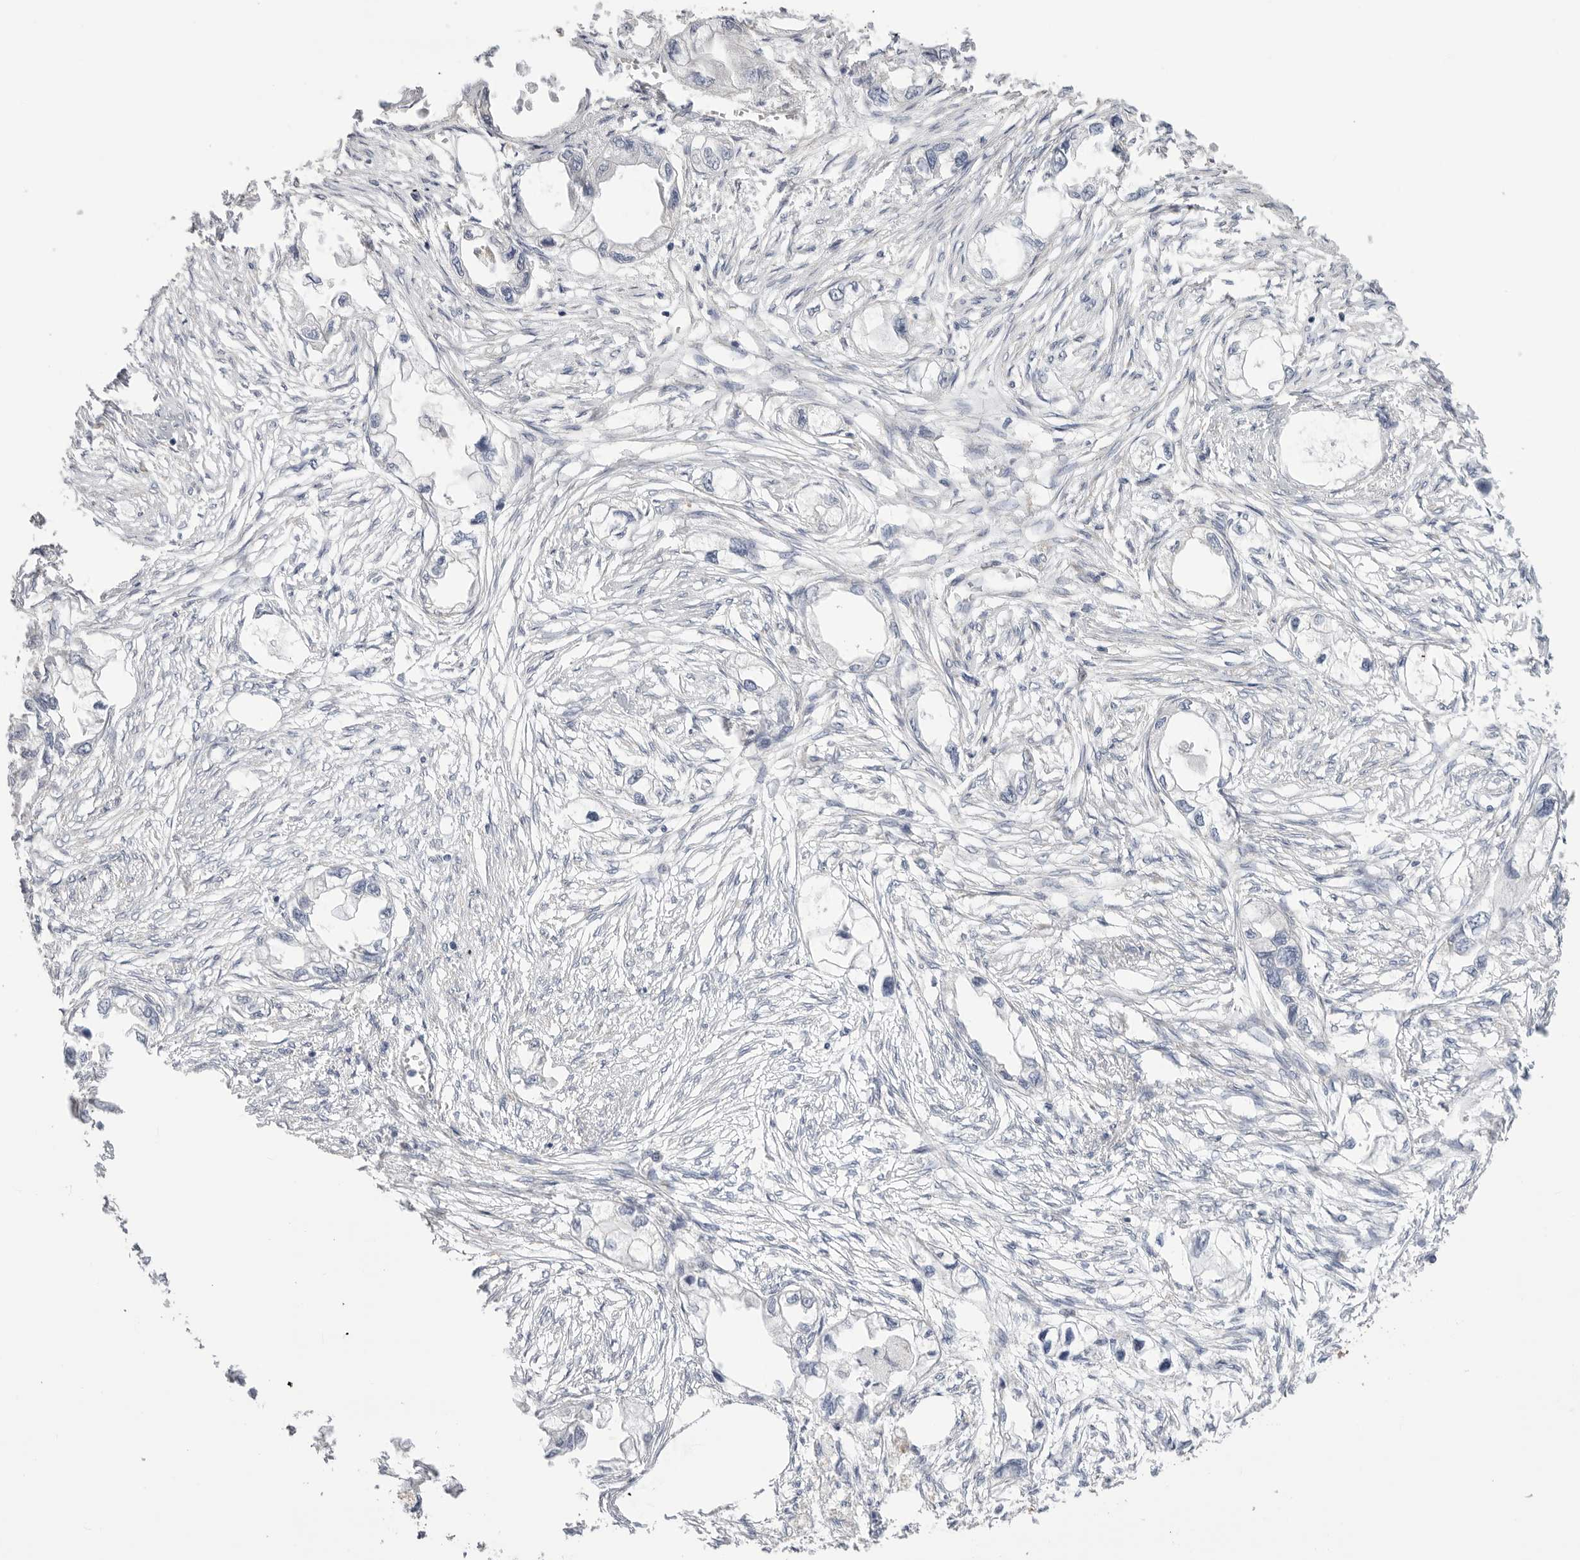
{"staining": {"intensity": "negative", "quantity": "none", "location": "none"}, "tissue": "endometrial cancer", "cell_type": "Tumor cells", "image_type": "cancer", "snomed": [{"axis": "morphology", "description": "Adenocarcinoma, NOS"}, {"axis": "morphology", "description": "Adenocarcinoma, metastatic, NOS"}, {"axis": "topography", "description": "Adipose tissue"}, {"axis": "topography", "description": "Endometrium"}], "caption": "Immunohistochemical staining of adenocarcinoma (endometrial) exhibits no significant expression in tumor cells. (Stains: DAB (3,3'-diaminobenzidine) immunohistochemistry (IHC) with hematoxylin counter stain, Microscopy: brightfield microscopy at high magnification).", "gene": "SERBP1", "patient": {"sex": "female", "age": 67}}